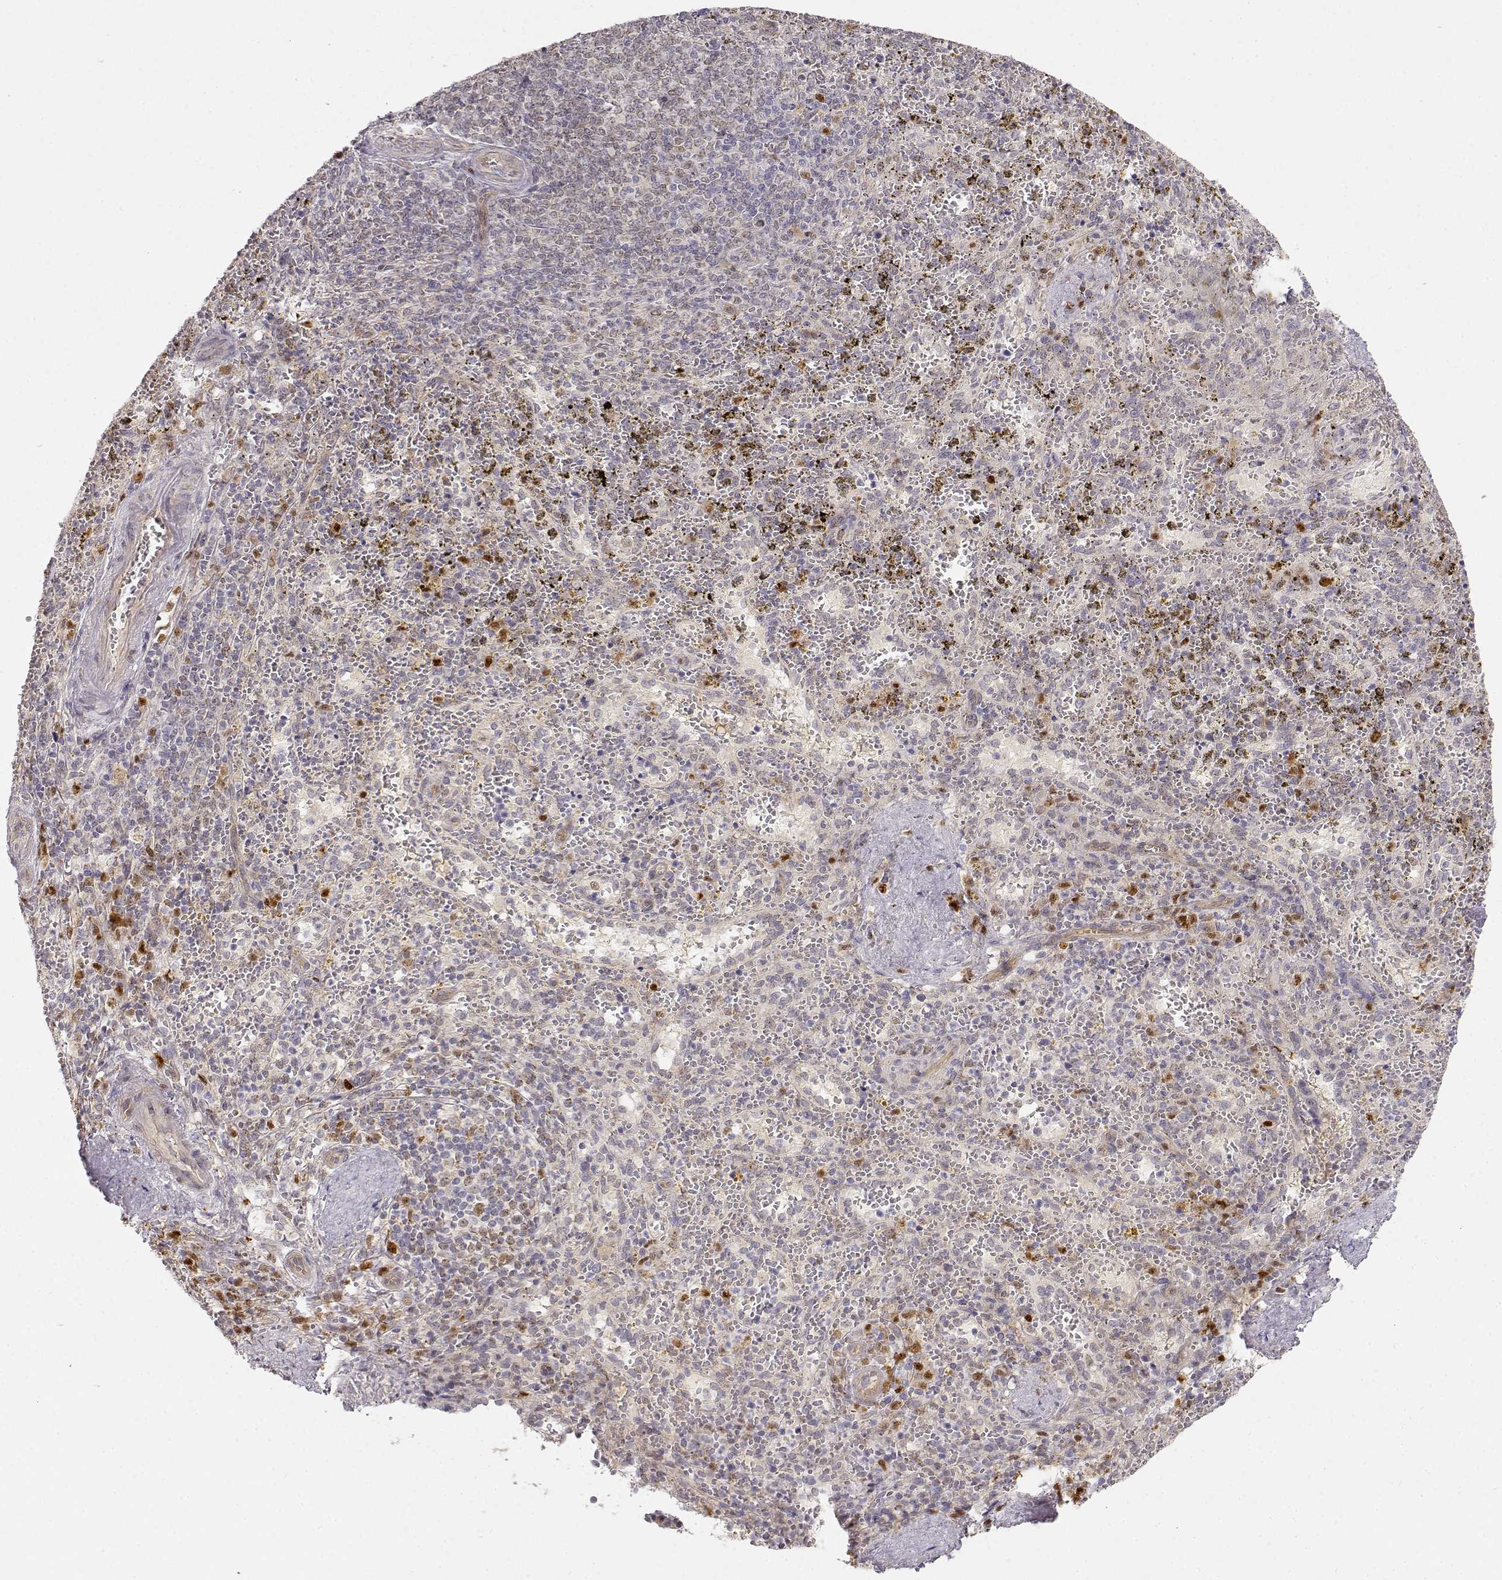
{"staining": {"intensity": "strong", "quantity": "<25%", "location": "cytoplasmic/membranous,nuclear"}, "tissue": "spleen", "cell_type": "Cells in red pulp", "image_type": "normal", "snomed": [{"axis": "morphology", "description": "Normal tissue, NOS"}, {"axis": "topography", "description": "Spleen"}], "caption": "Spleen stained with DAB immunohistochemistry (IHC) exhibits medium levels of strong cytoplasmic/membranous,nuclear staining in about <25% of cells in red pulp. The protein is stained brown, and the nuclei are stained in blue (DAB IHC with brightfield microscopy, high magnification).", "gene": "EAF2", "patient": {"sex": "female", "age": 50}}